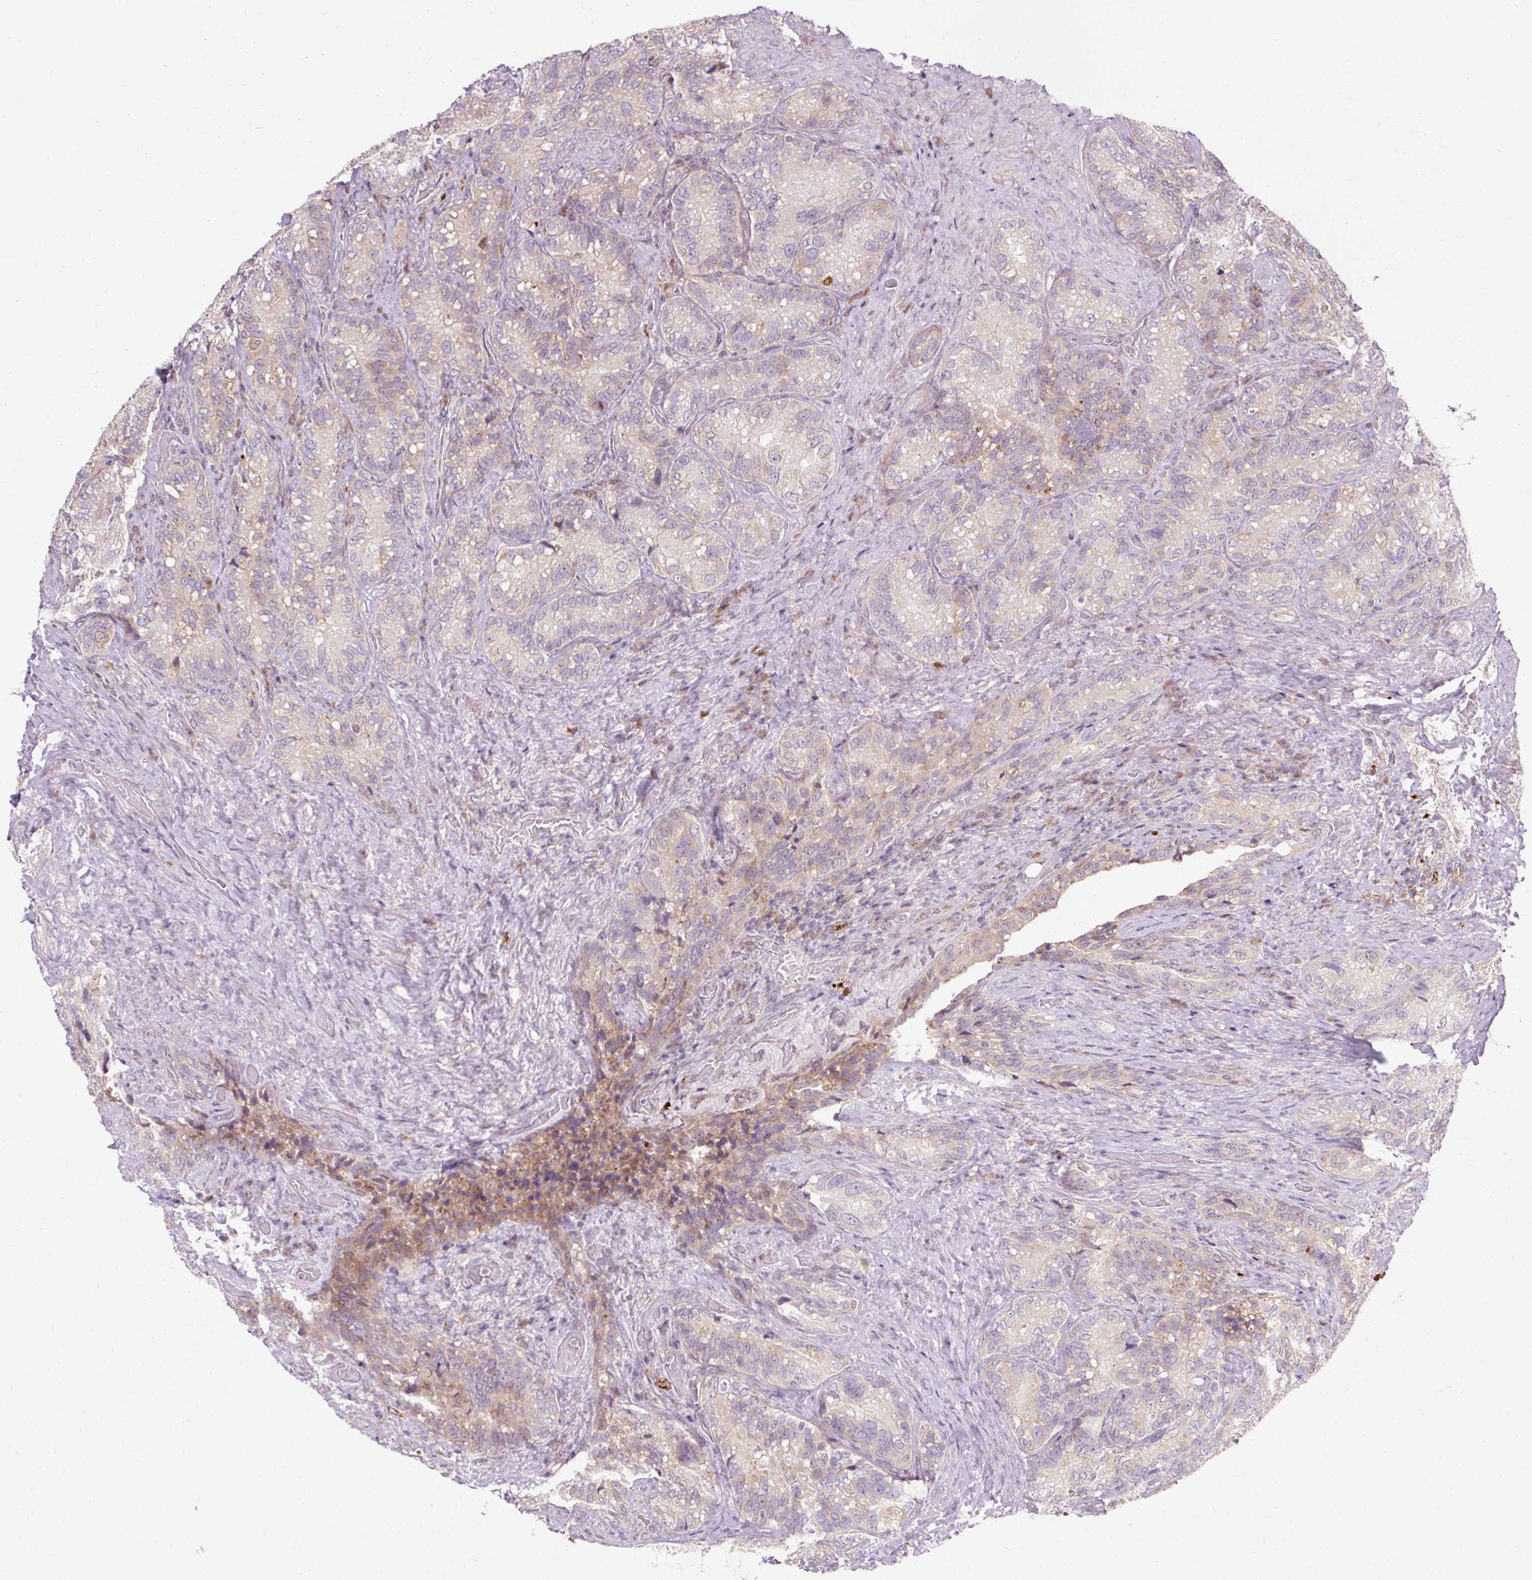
{"staining": {"intensity": "moderate", "quantity": "<25%", "location": "cytoplasmic/membranous"}, "tissue": "seminal vesicle", "cell_type": "Glandular cells", "image_type": "normal", "snomed": [{"axis": "morphology", "description": "Normal tissue, NOS"}, {"axis": "topography", "description": "Seminal veicle"}], "caption": "This photomicrograph reveals immunohistochemistry (IHC) staining of unremarkable human seminal vesicle, with low moderate cytoplasmic/membranous positivity in approximately <25% of glandular cells.", "gene": "GEMIN2", "patient": {"sex": "male", "age": 68}}